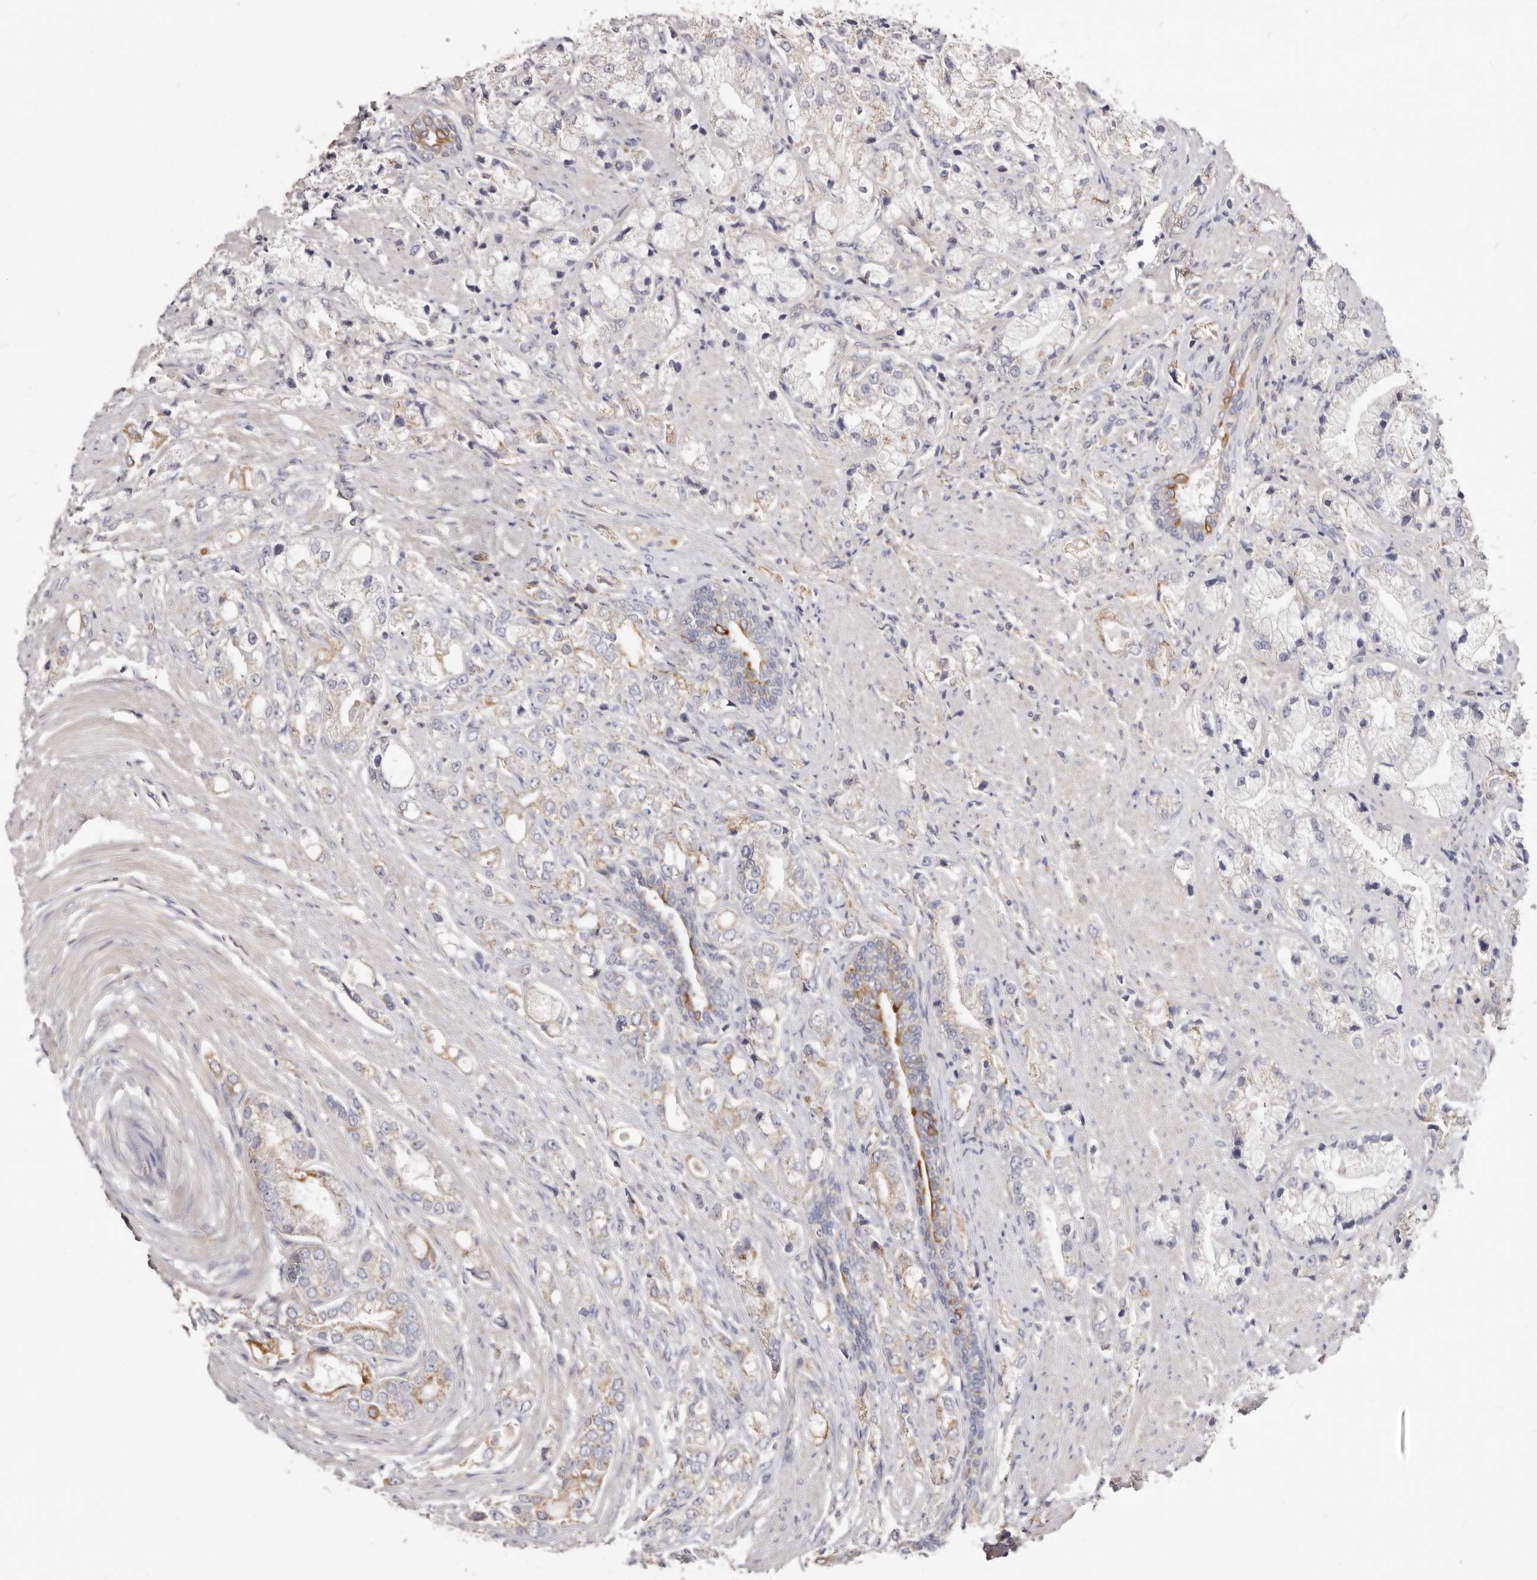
{"staining": {"intensity": "moderate", "quantity": "<25%", "location": "cytoplasmic/membranous"}, "tissue": "prostate cancer", "cell_type": "Tumor cells", "image_type": "cancer", "snomed": [{"axis": "morphology", "description": "Adenocarcinoma, High grade"}, {"axis": "topography", "description": "Prostate"}], "caption": "IHC staining of prostate cancer, which reveals low levels of moderate cytoplasmic/membranous positivity in approximately <25% of tumor cells indicating moderate cytoplasmic/membranous protein expression. The staining was performed using DAB (3,3'-diaminobenzidine) (brown) for protein detection and nuclei were counterstained in hematoxylin (blue).", "gene": "LRRC25", "patient": {"sex": "male", "age": 50}}